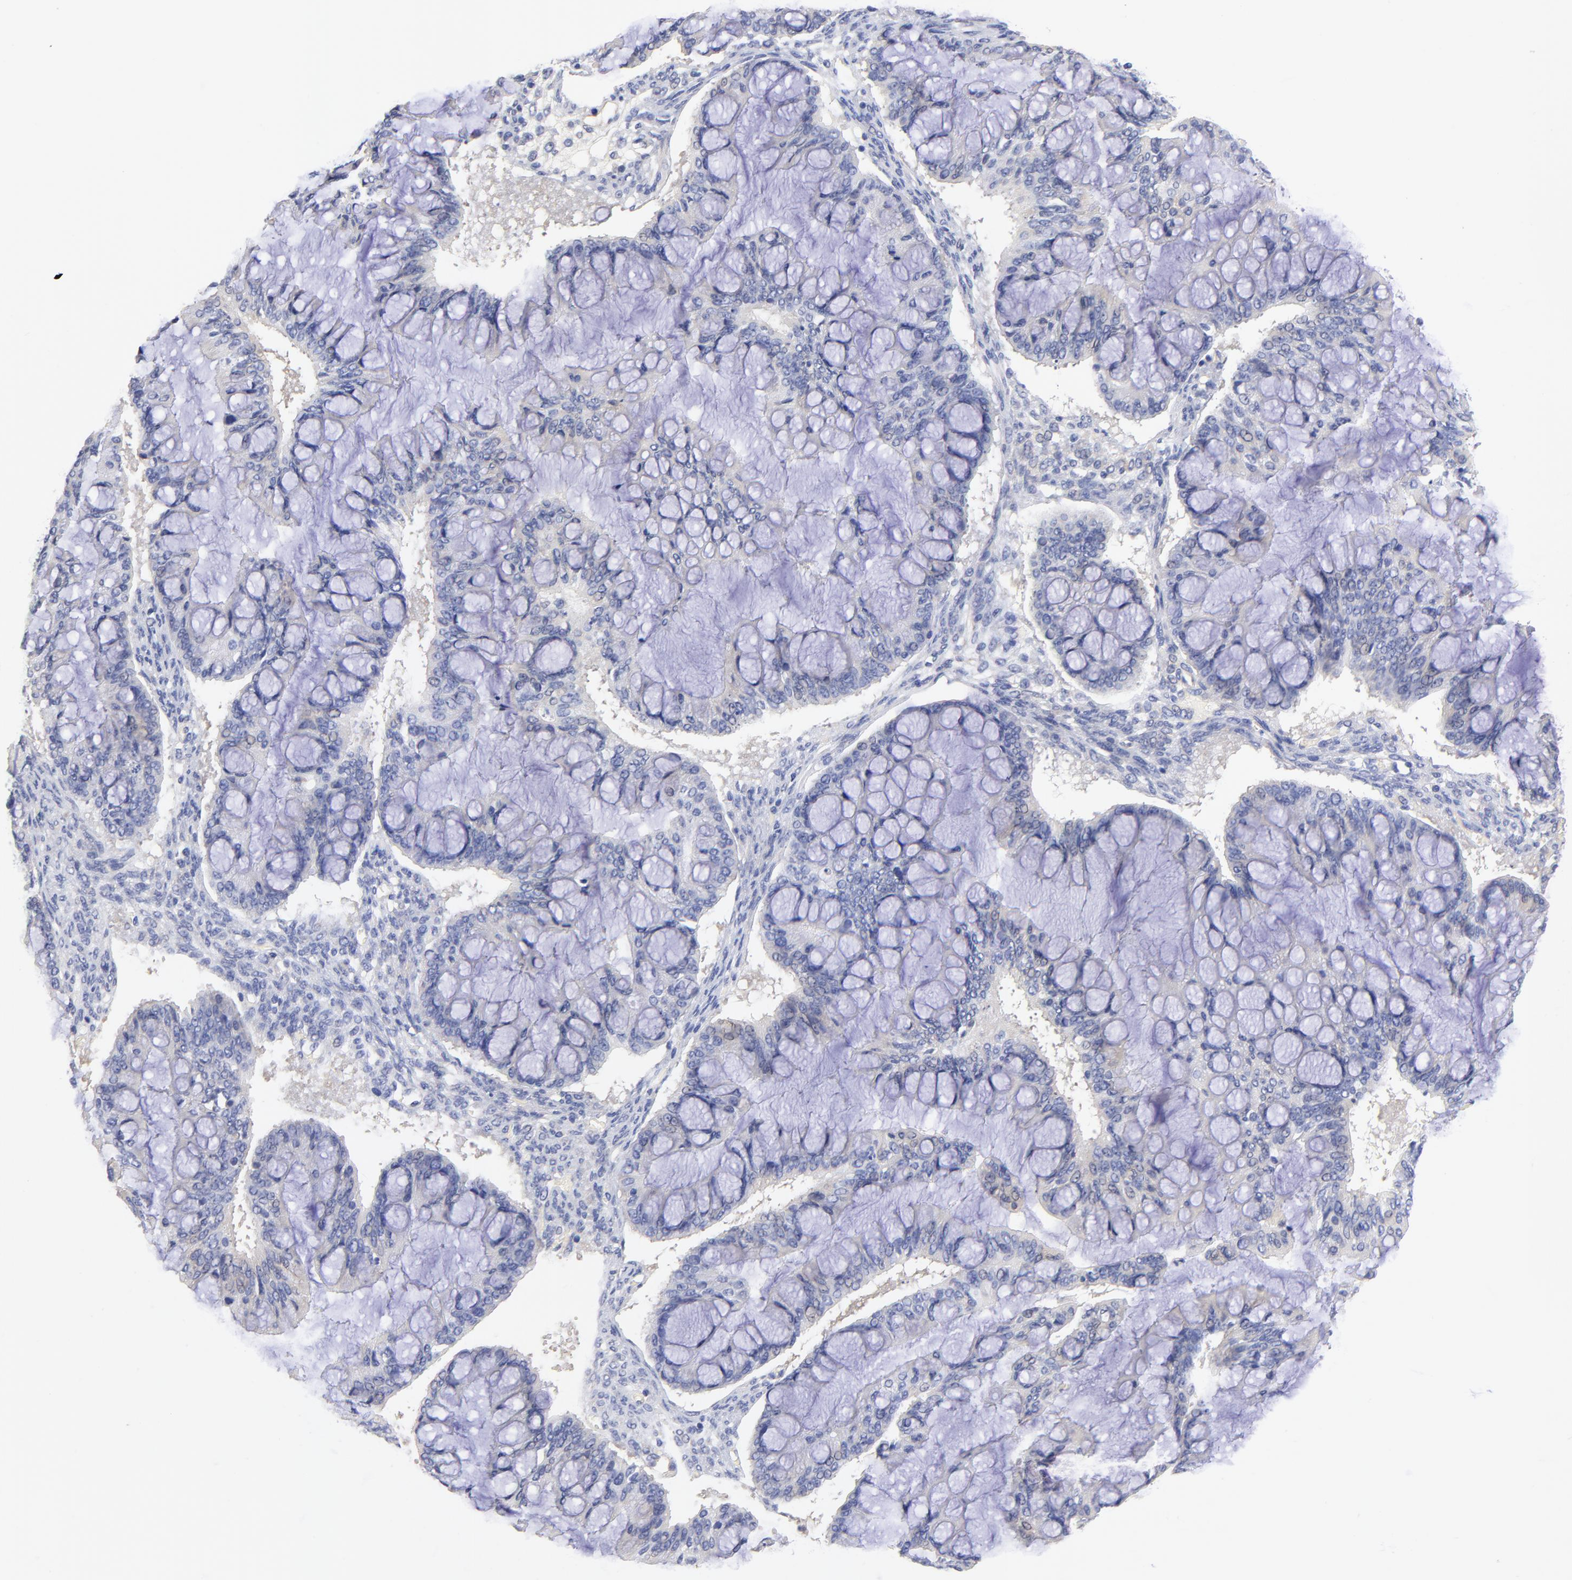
{"staining": {"intensity": "weak", "quantity": "<25%", "location": "cytoplasmic/membranous"}, "tissue": "ovarian cancer", "cell_type": "Tumor cells", "image_type": "cancer", "snomed": [{"axis": "morphology", "description": "Cystadenocarcinoma, mucinous, NOS"}, {"axis": "topography", "description": "Ovary"}], "caption": "Immunohistochemical staining of human ovarian mucinous cystadenocarcinoma shows no significant expression in tumor cells. The staining was performed using DAB (3,3'-diaminobenzidine) to visualize the protein expression in brown, while the nuclei were stained in blue with hematoxylin (Magnification: 20x).", "gene": "HS3ST1", "patient": {"sex": "female", "age": 73}}